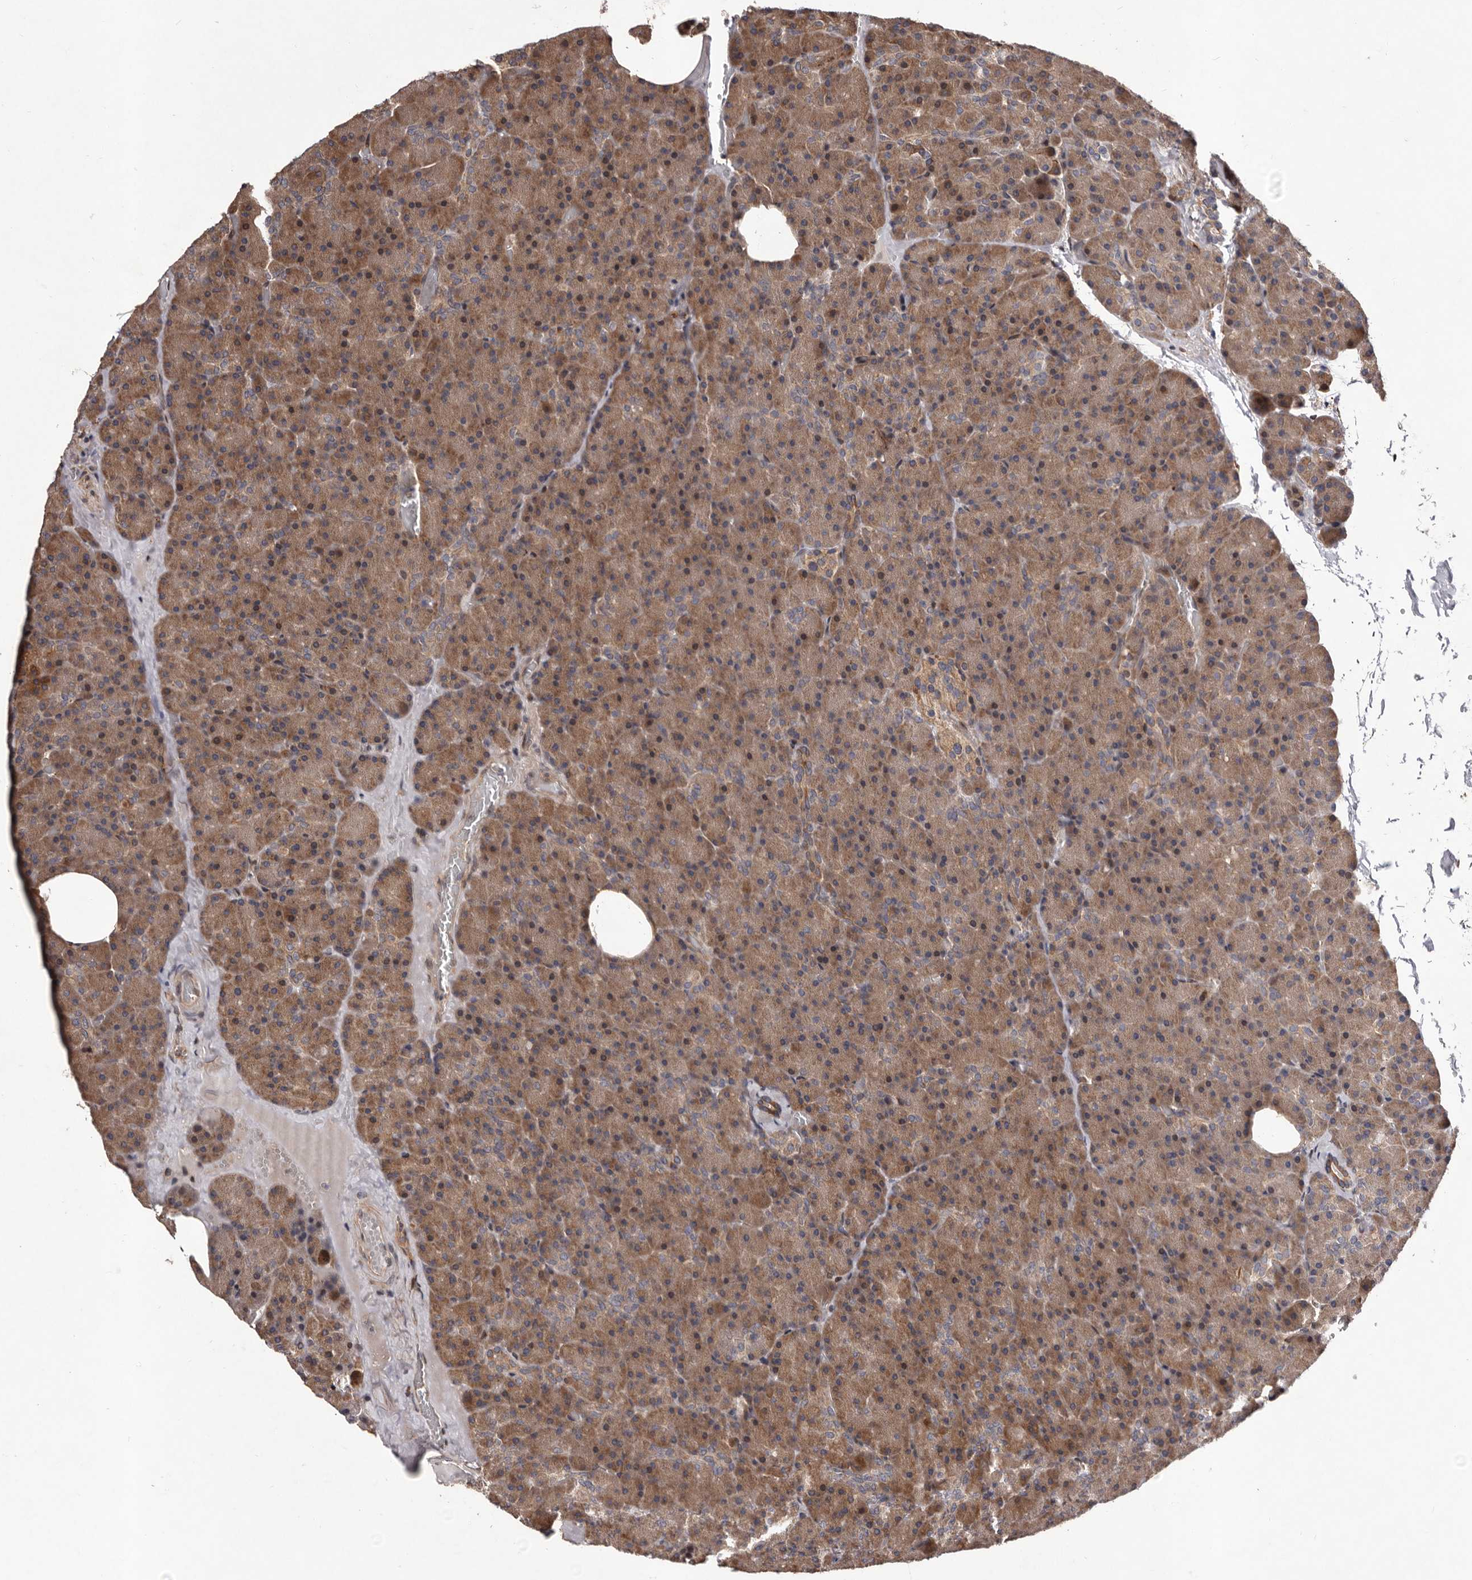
{"staining": {"intensity": "moderate", "quantity": ">75%", "location": "cytoplasmic/membranous"}, "tissue": "pancreas", "cell_type": "Exocrine glandular cells", "image_type": "normal", "snomed": [{"axis": "morphology", "description": "Normal tissue, NOS"}, {"axis": "morphology", "description": "Carcinoid, malignant, NOS"}, {"axis": "topography", "description": "Pancreas"}], "caption": "Protein expression analysis of normal pancreas shows moderate cytoplasmic/membranous positivity in approximately >75% of exocrine glandular cells.", "gene": "GADD45B", "patient": {"sex": "female", "age": 35}}